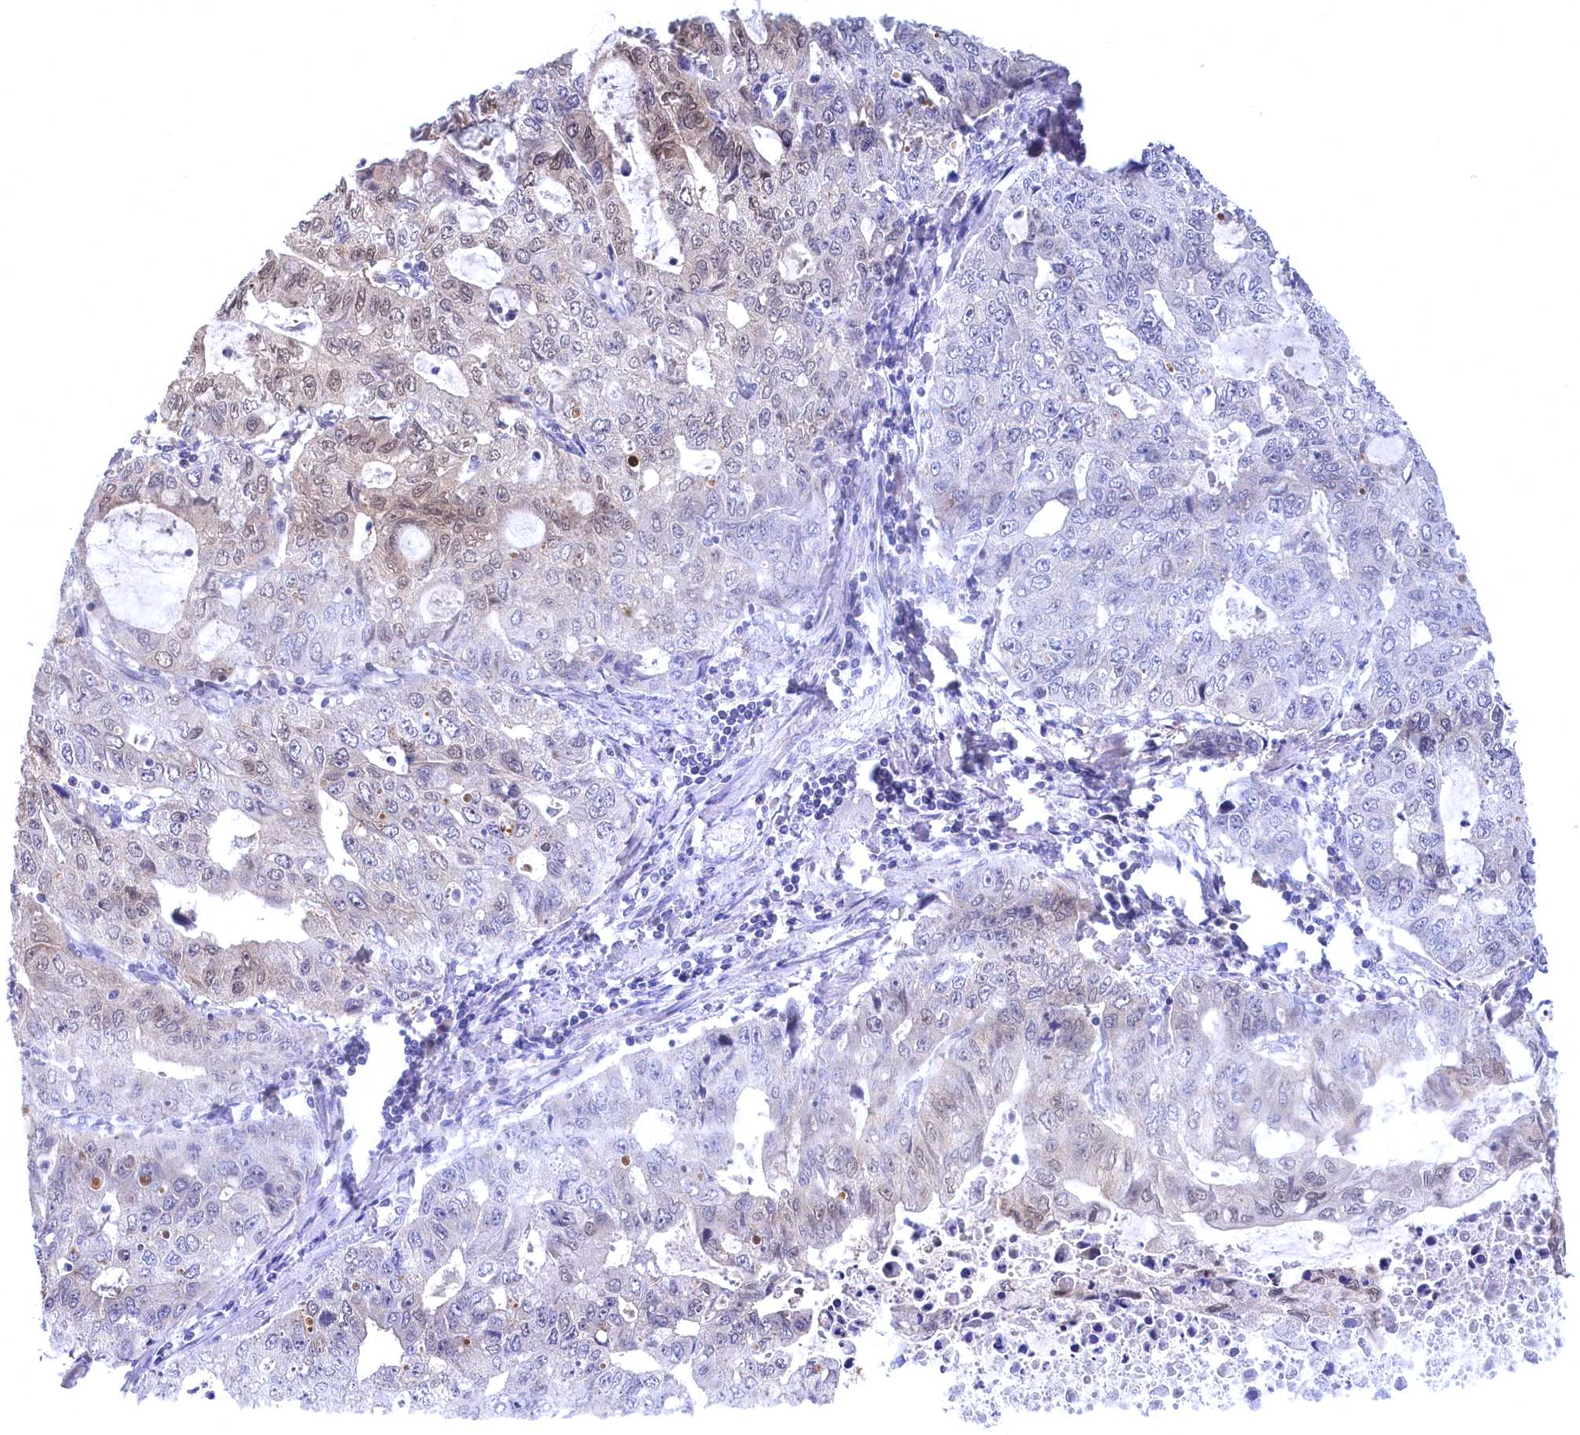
{"staining": {"intensity": "weak", "quantity": "<25%", "location": "nuclear"}, "tissue": "stomach cancer", "cell_type": "Tumor cells", "image_type": "cancer", "snomed": [{"axis": "morphology", "description": "Adenocarcinoma, NOS"}, {"axis": "topography", "description": "Stomach, lower"}], "caption": "An IHC micrograph of stomach cancer is shown. There is no staining in tumor cells of stomach cancer.", "gene": "C11orf54", "patient": {"sex": "female", "age": 43}}